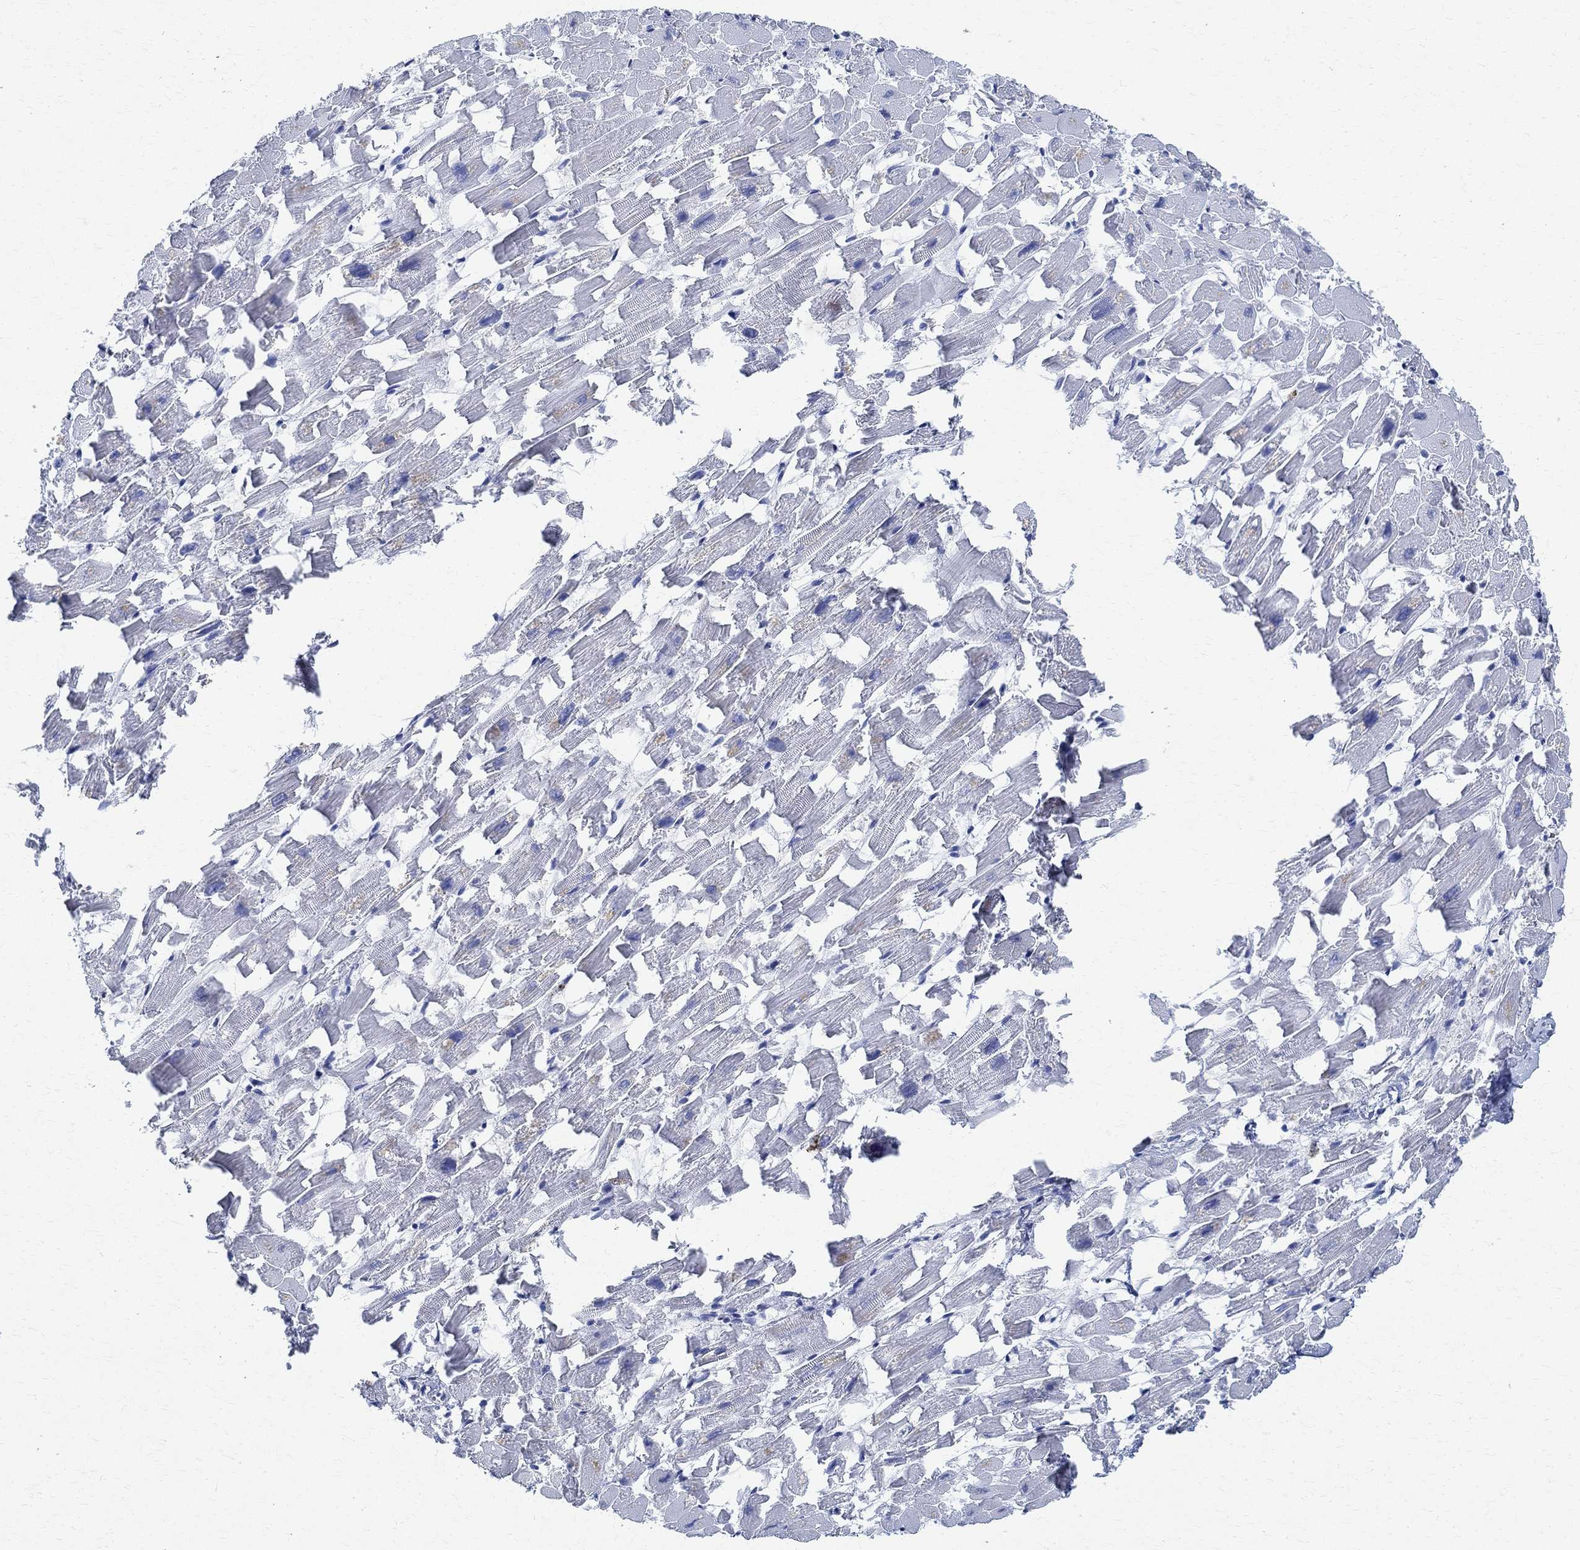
{"staining": {"intensity": "negative", "quantity": "none", "location": "none"}, "tissue": "heart muscle", "cell_type": "Cardiomyocytes", "image_type": "normal", "snomed": [{"axis": "morphology", "description": "Normal tissue, NOS"}, {"axis": "topography", "description": "Heart"}], "caption": "Immunohistochemistry (IHC) histopathology image of unremarkable heart muscle: human heart muscle stained with DAB reveals no significant protein staining in cardiomyocytes.", "gene": "TMEM221", "patient": {"sex": "female", "age": 64}}